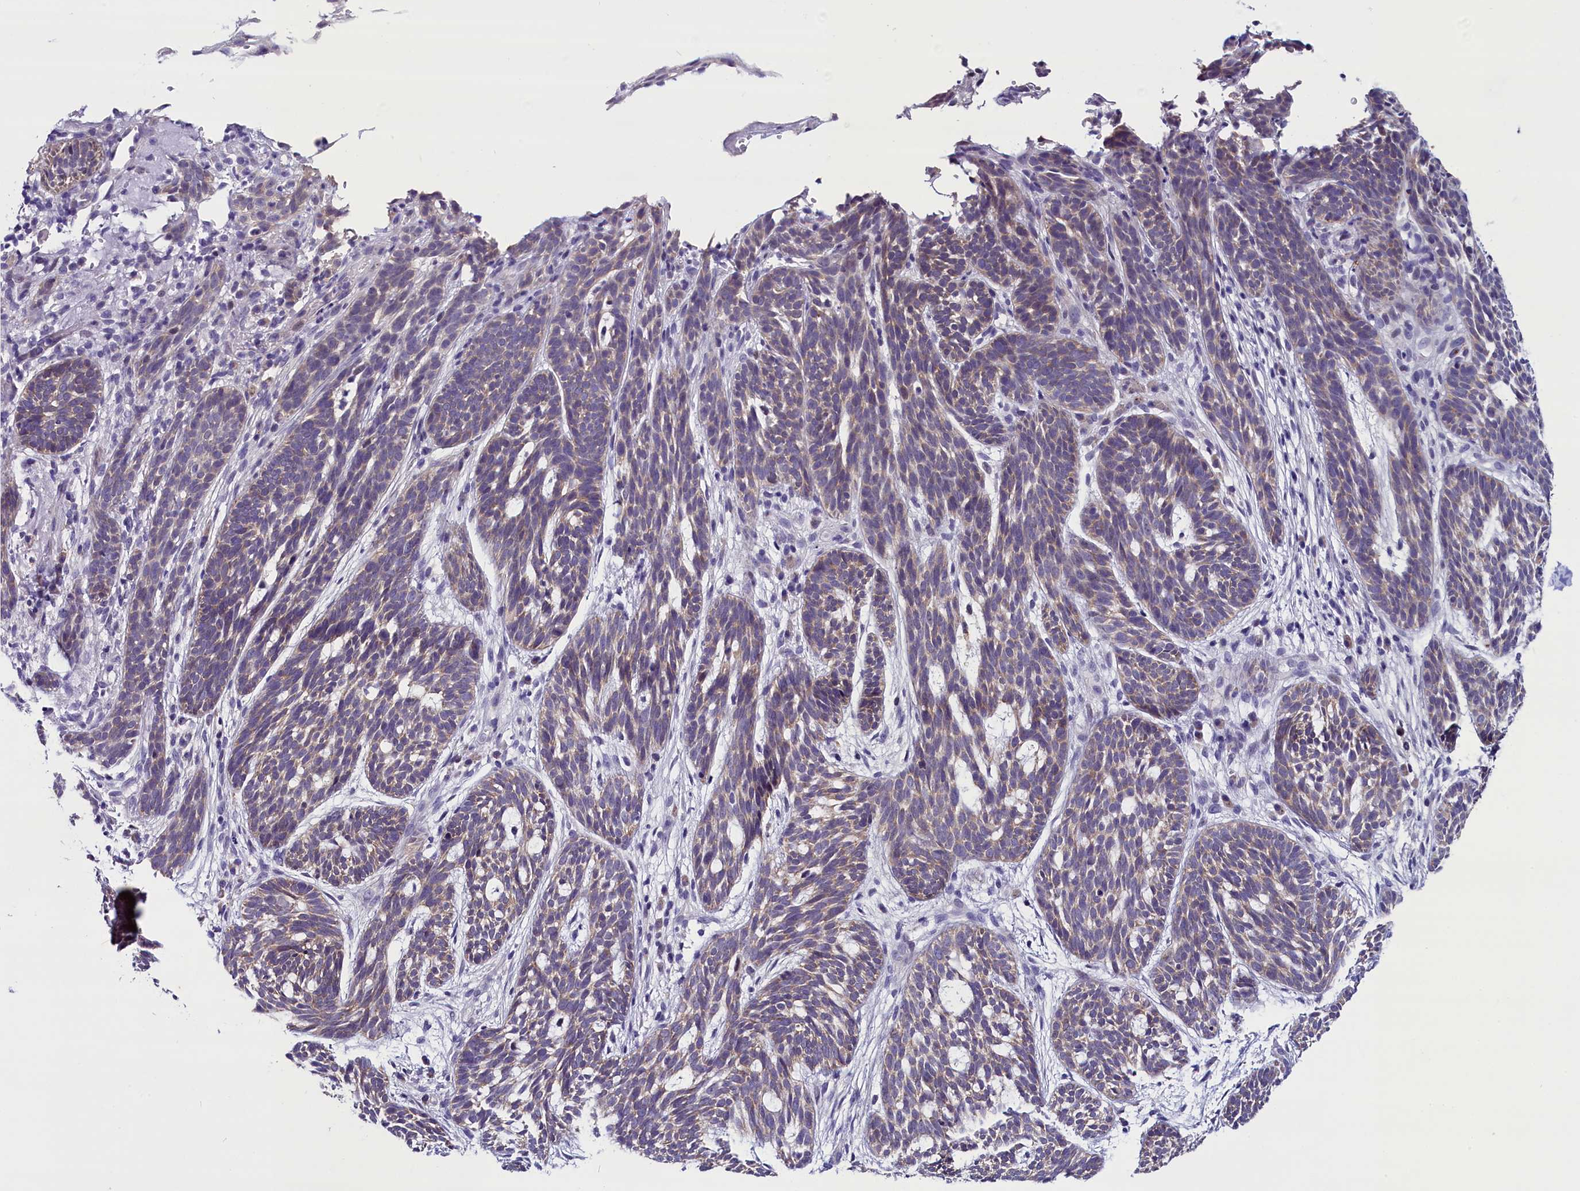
{"staining": {"intensity": "weak", "quantity": ">75%", "location": "cytoplasmic/membranous"}, "tissue": "skin cancer", "cell_type": "Tumor cells", "image_type": "cancer", "snomed": [{"axis": "morphology", "description": "Basal cell carcinoma"}, {"axis": "topography", "description": "Skin"}], "caption": "A brown stain highlights weak cytoplasmic/membranous expression of a protein in skin cancer tumor cells.", "gene": "SCD5", "patient": {"sex": "male", "age": 71}}